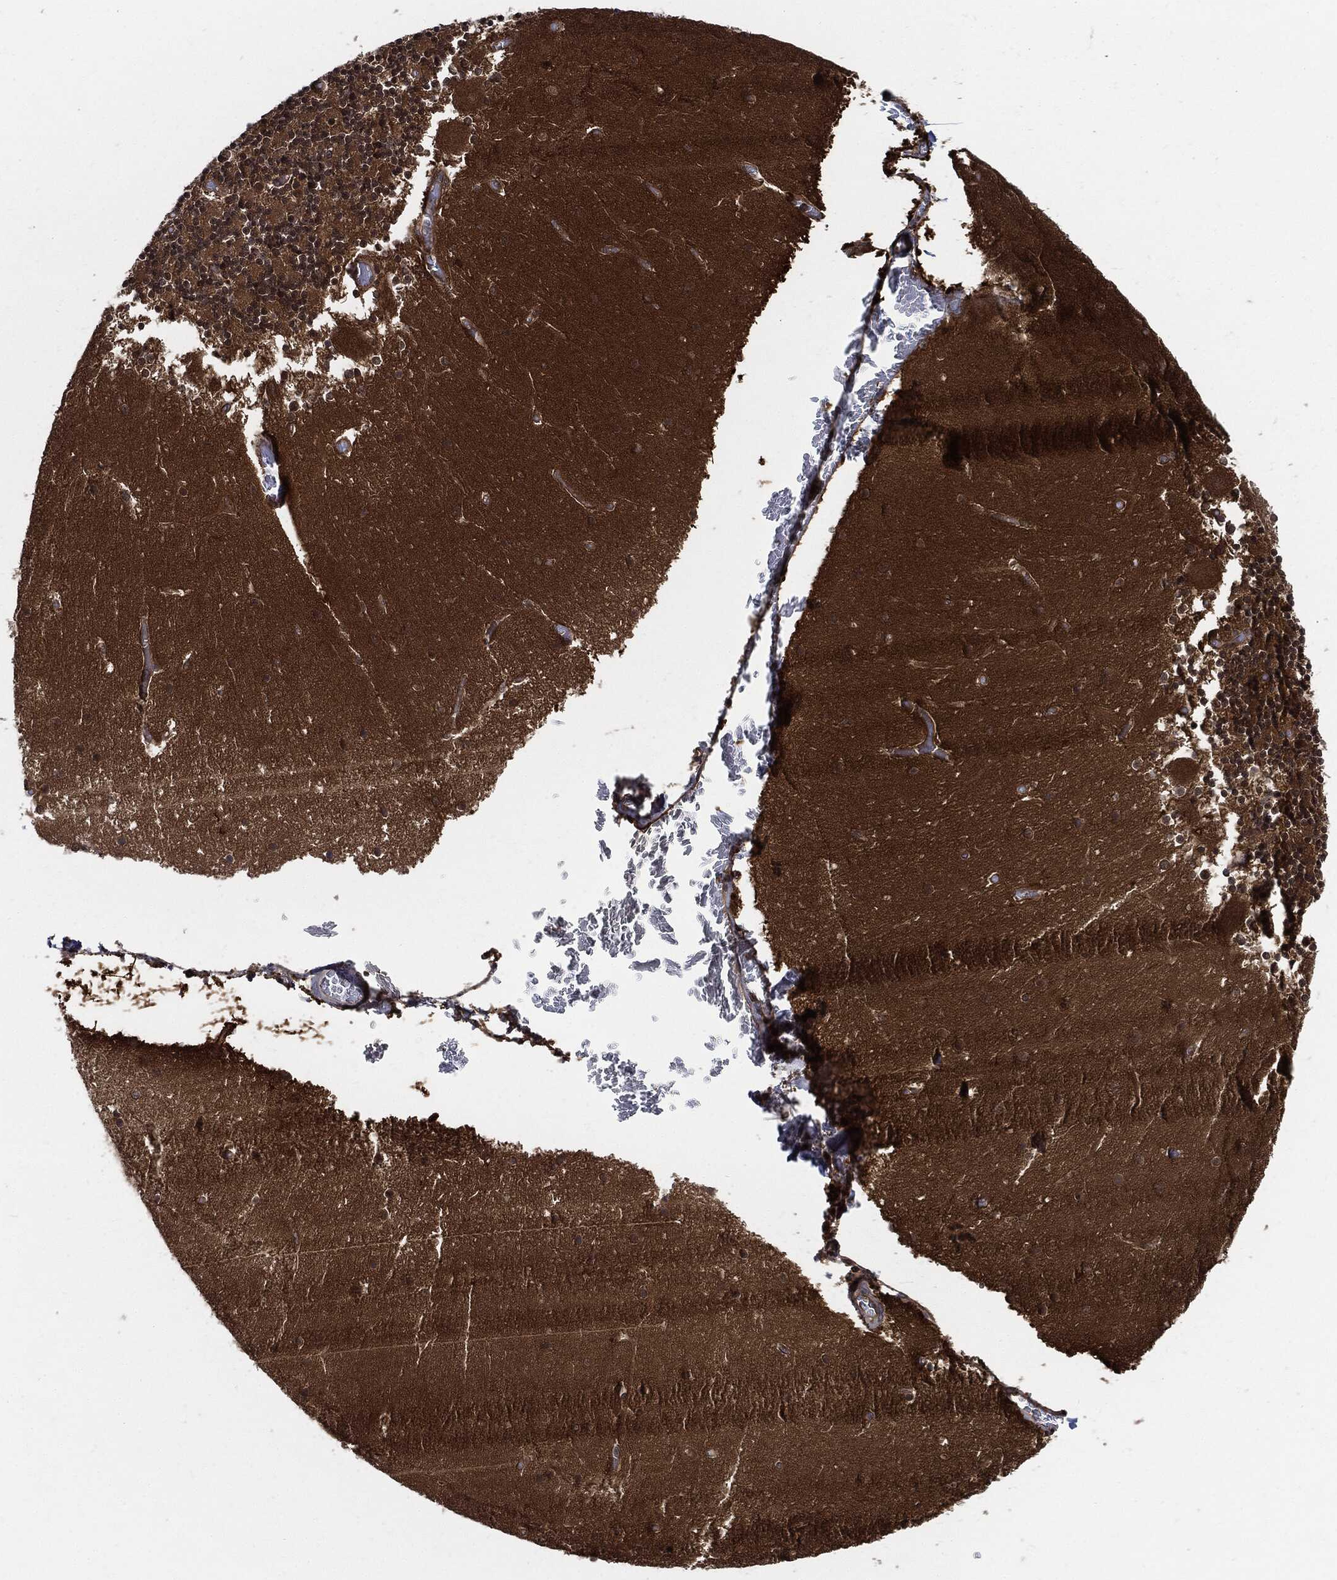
{"staining": {"intensity": "negative", "quantity": "none", "location": "none"}, "tissue": "cerebellum", "cell_type": "Cells in granular layer", "image_type": "normal", "snomed": [{"axis": "morphology", "description": "Normal tissue, NOS"}, {"axis": "topography", "description": "Cerebellum"}], "caption": "This histopathology image is of normal cerebellum stained with immunohistochemistry to label a protein in brown with the nuclei are counter-stained blue. There is no staining in cells in granular layer. The staining is performed using DAB (3,3'-diaminobenzidine) brown chromogen with nuclei counter-stained in using hematoxylin.", "gene": "XPNPEP1", "patient": {"sex": "female", "age": 28}}